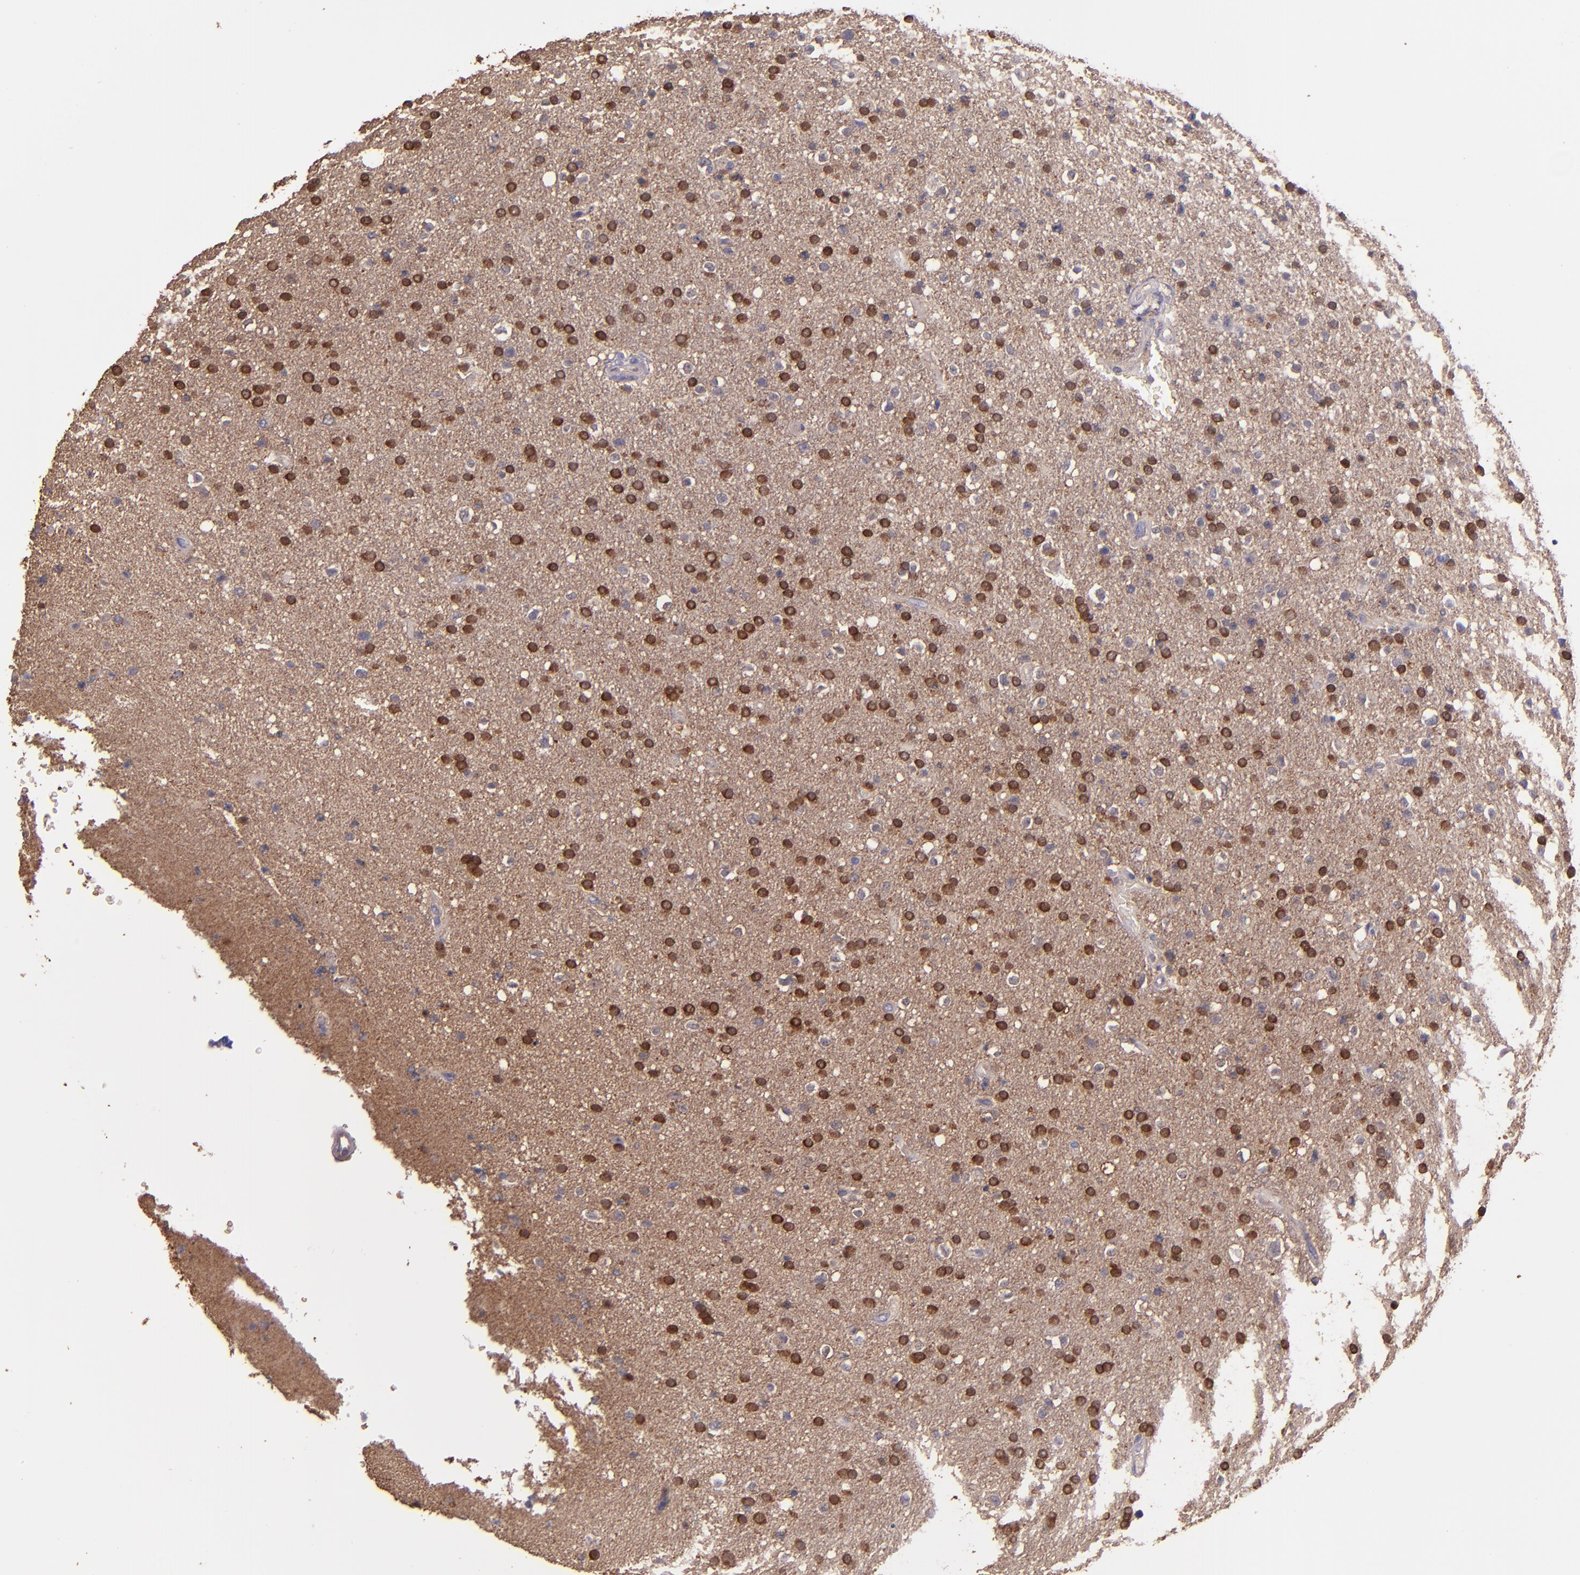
{"staining": {"intensity": "moderate", "quantity": ">75%", "location": "cytoplasmic/membranous,nuclear"}, "tissue": "glioma", "cell_type": "Tumor cells", "image_type": "cancer", "snomed": [{"axis": "morphology", "description": "Glioma, malignant, High grade"}, {"axis": "topography", "description": "Brain"}], "caption": "IHC photomicrograph of malignant high-grade glioma stained for a protein (brown), which displays medium levels of moderate cytoplasmic/membranous and nuclear expression in approximately >75% of tumor cells.", "gene": "WASHC1", "patient": {"sex": "male", "age": 33}}